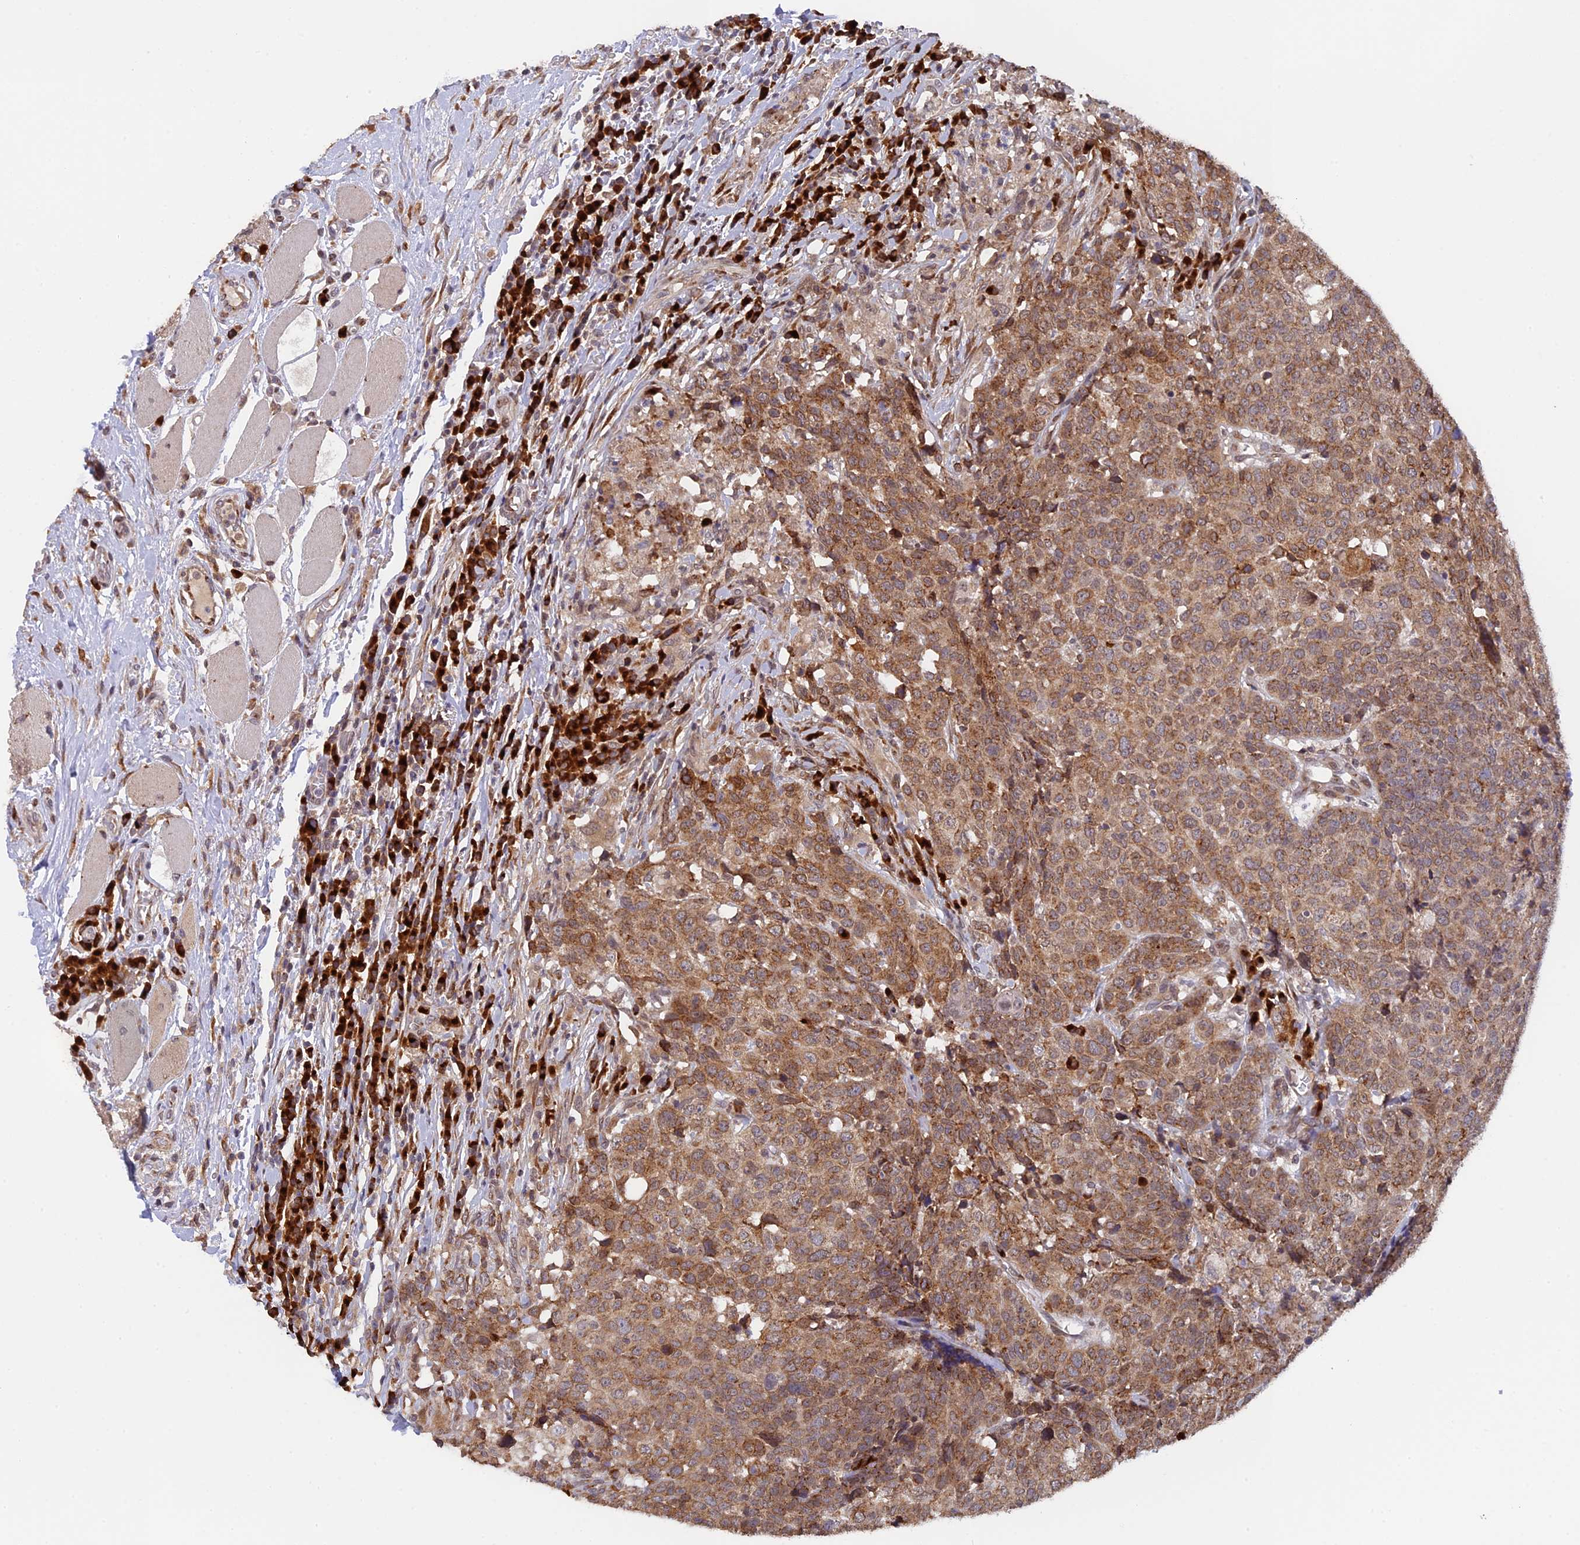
{"staining": {"intensity": "moderate", "quantity": ">75%", "location": "cytoplasmic/membranous"}, "tissue": "head and neck cancer", "cell_type": "Tumor cells", "image_type": "cancer", "snomed": [{"axis": "morphology", "description": "Squamous cell carcinoma, NOS"}, {"axis": "topography", "description": "Head-Neck"}], "caption": "Protein analysis of head and neck cancer (squamous cell carcinoma) tissue displays moderate cytoplasmic/membranous expression in about >75% of tumor cells.", "gene": "SNX17", "patient": {"sex": "male", "age": 66}}